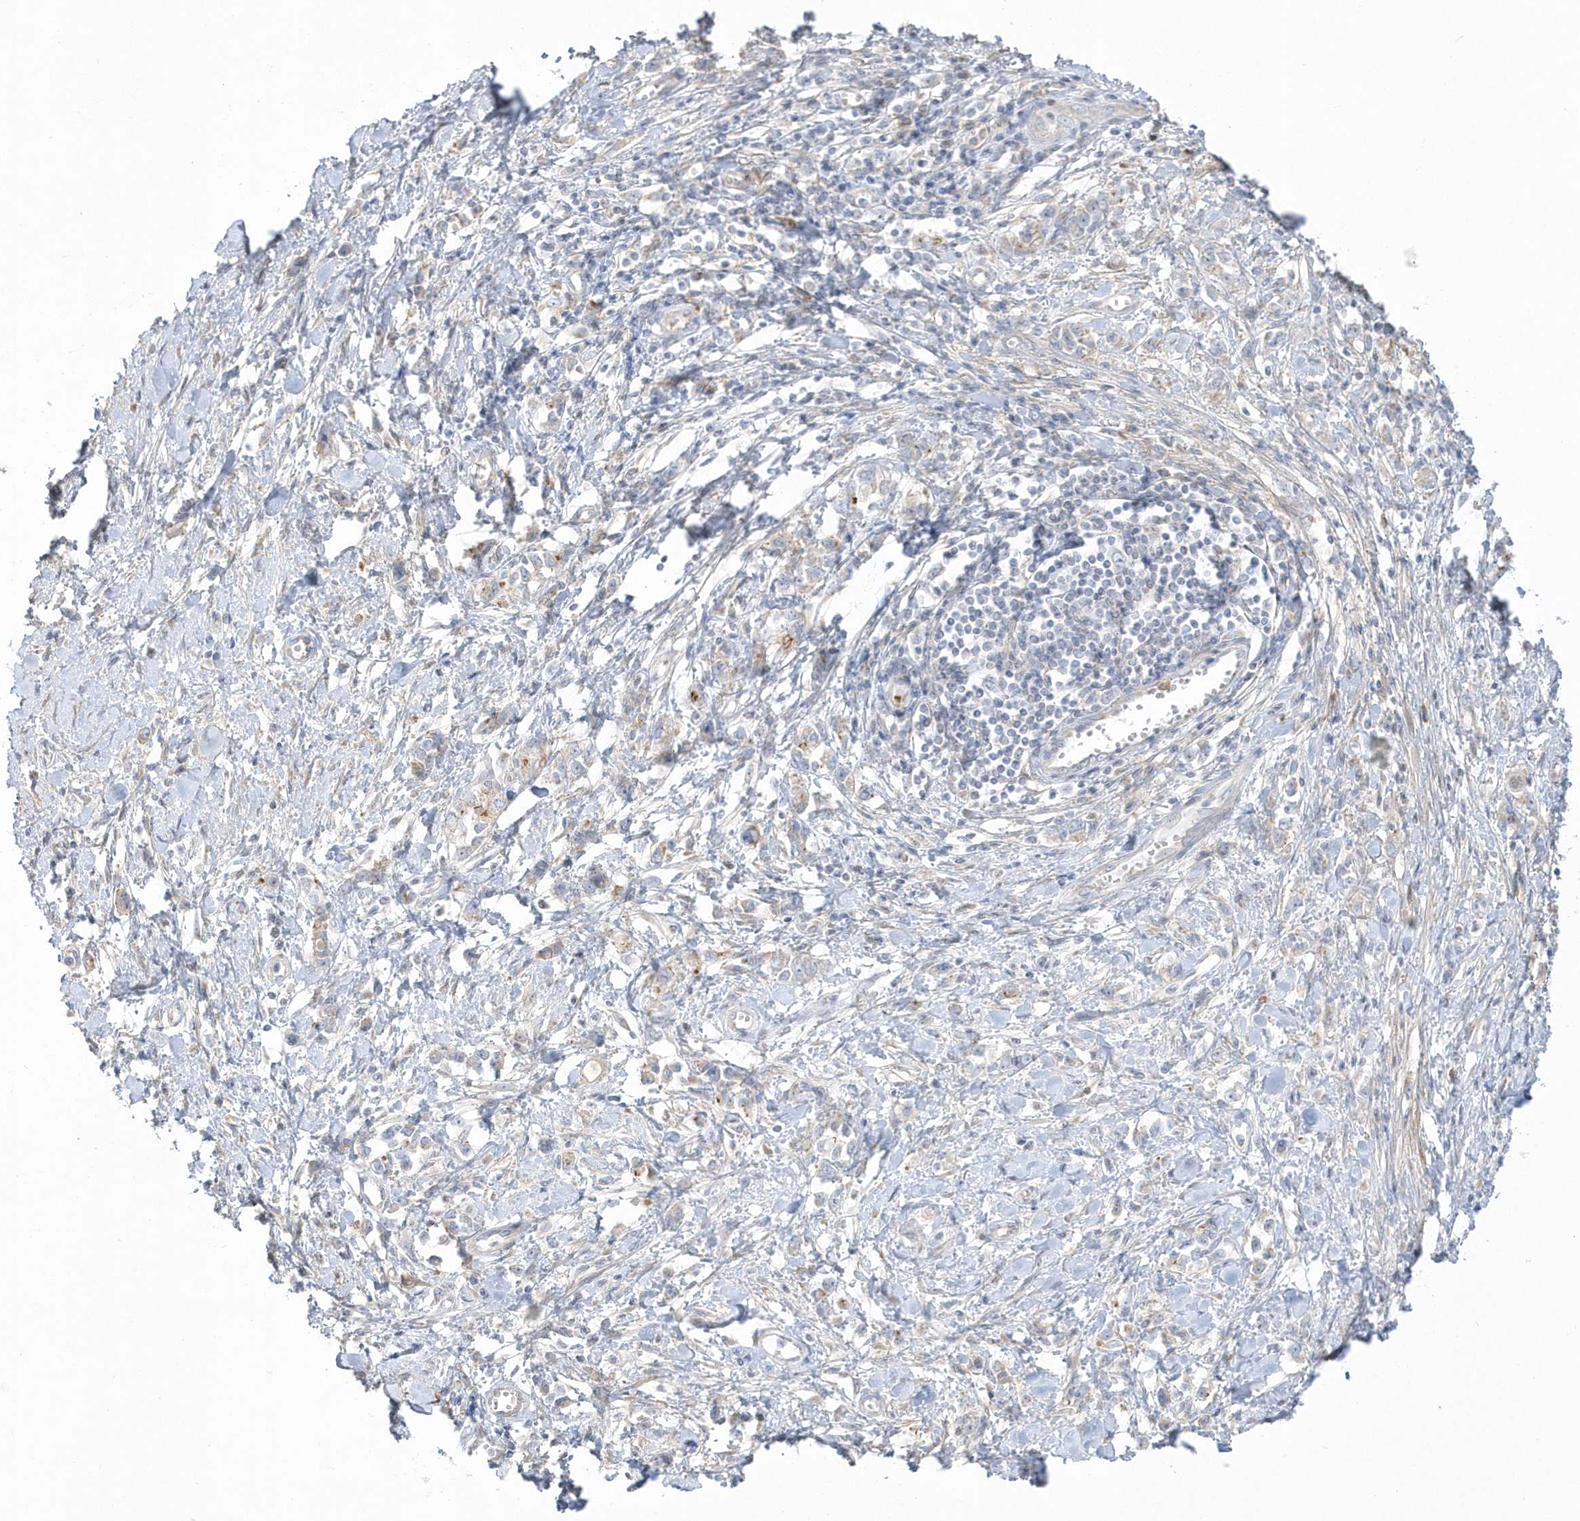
{"staining": {"intensity": "weak", "quantity": "25%-75%", "location": "cytoplasmic/membranous"}, "tissue": "stomach cancer", "cell_type": "Tumor cells", "image_type": "cancer", "snomed": [{"axis": "morphology", "description": "Adenocarcinoma, NOS"}, {"axis": "topography", "description": "Stomach"}], "caption": "Immunohistochemical staining of stomach cancer exhibits weak cytoplasmic/membranous protein expression in approximately 25%-75% of tumor cells.", "gene": "DNAJC18", "patient": {"sex": "female", "age": 76}}